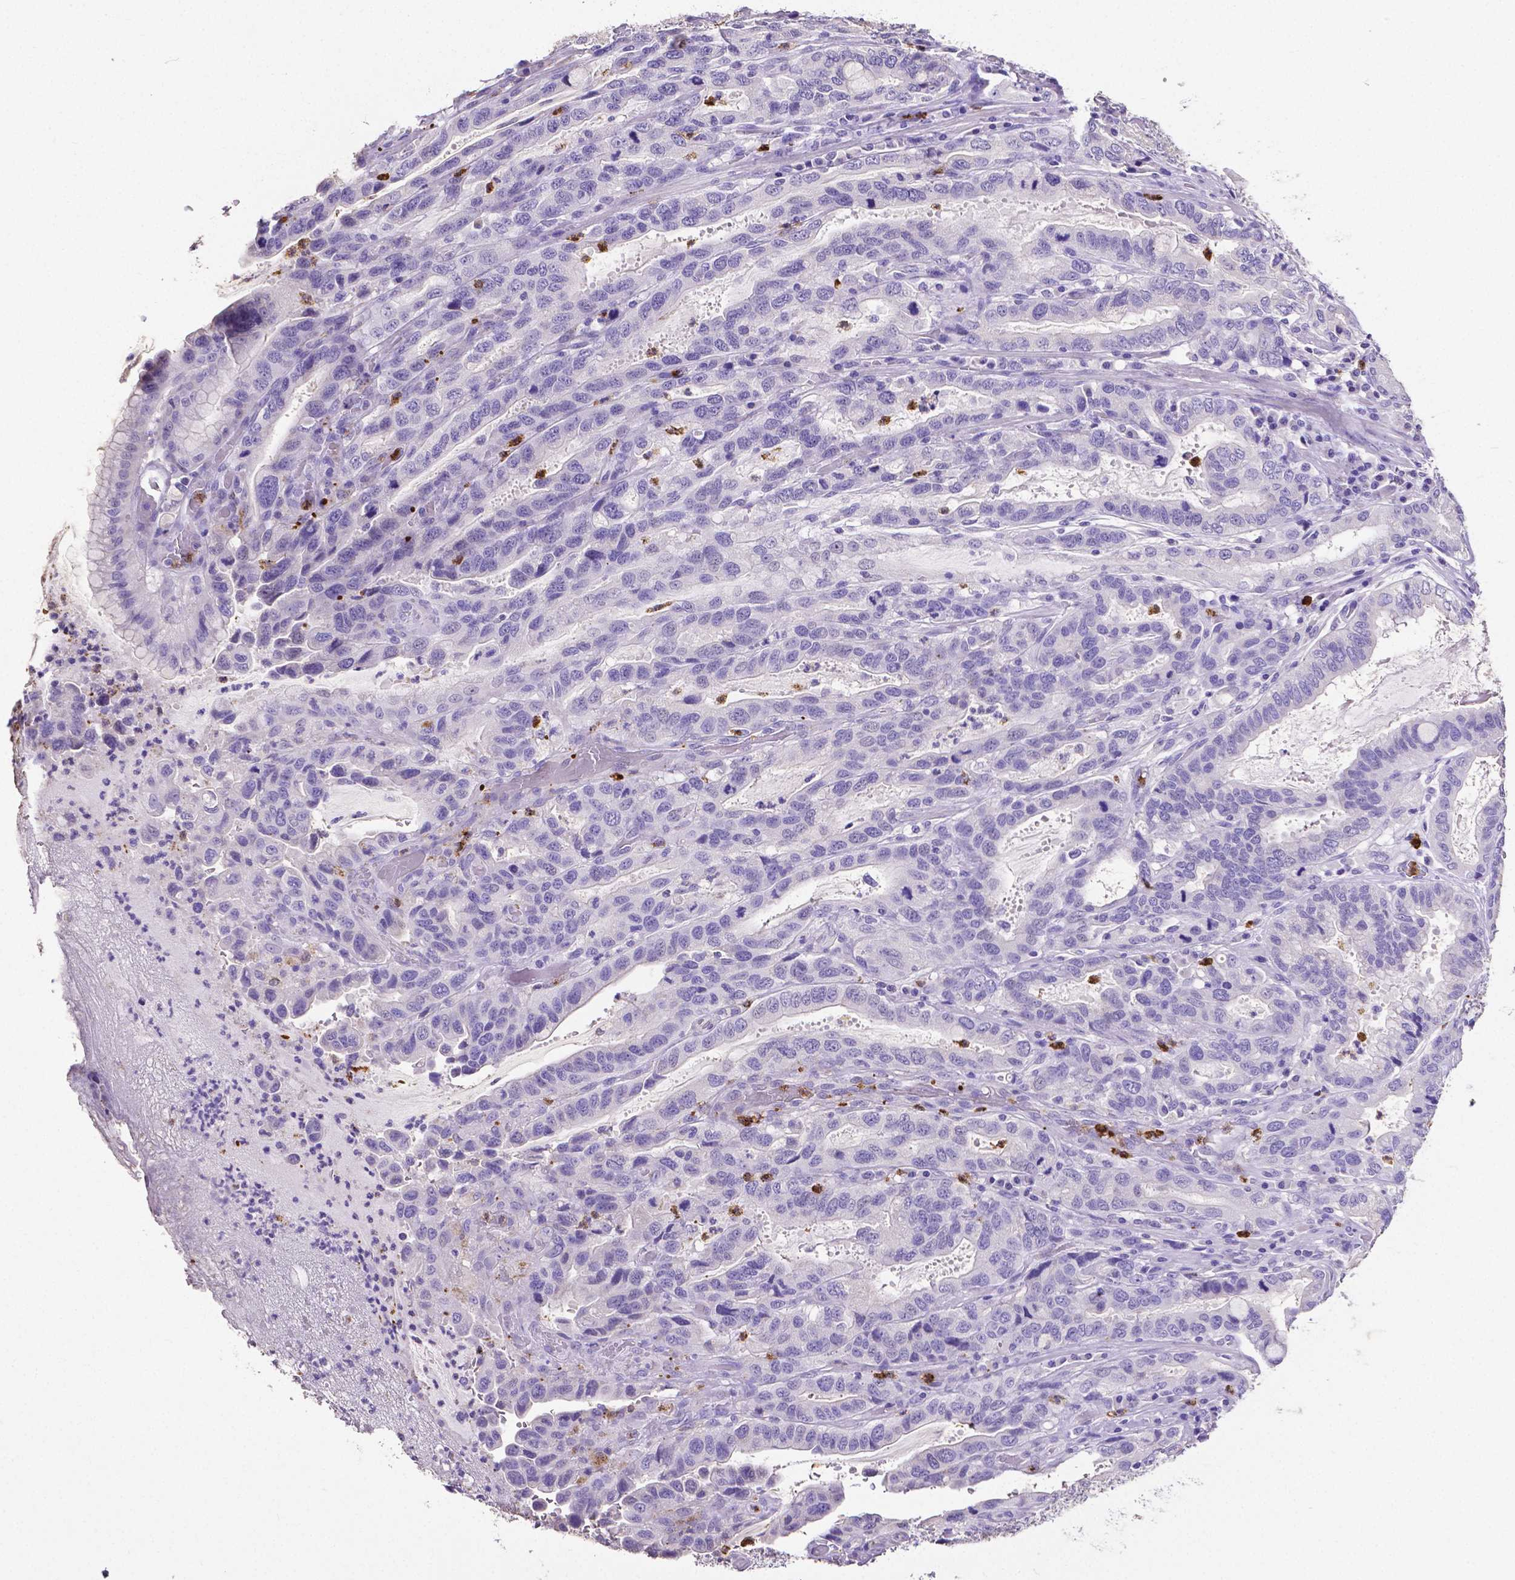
{"staining": {"intensity": "negative", "quantity": "none", "location": "none"}, "tissue": "stomach cancer", "cell_type": "Tumor cells", "image_type": "cancer", "snomed": [{"axis": "morphology", "description": "Adenocarcinoma, NOS"}, {"axis": "topography", "description": "Stomach, lower"}], "caption": "This is an immunohistochemistry histopathology image of human adenocarcinoma (stomach). There is no expression in tumor cells.", "gene": "MMP9", "patient": {"sex": "female", "age": 76}}